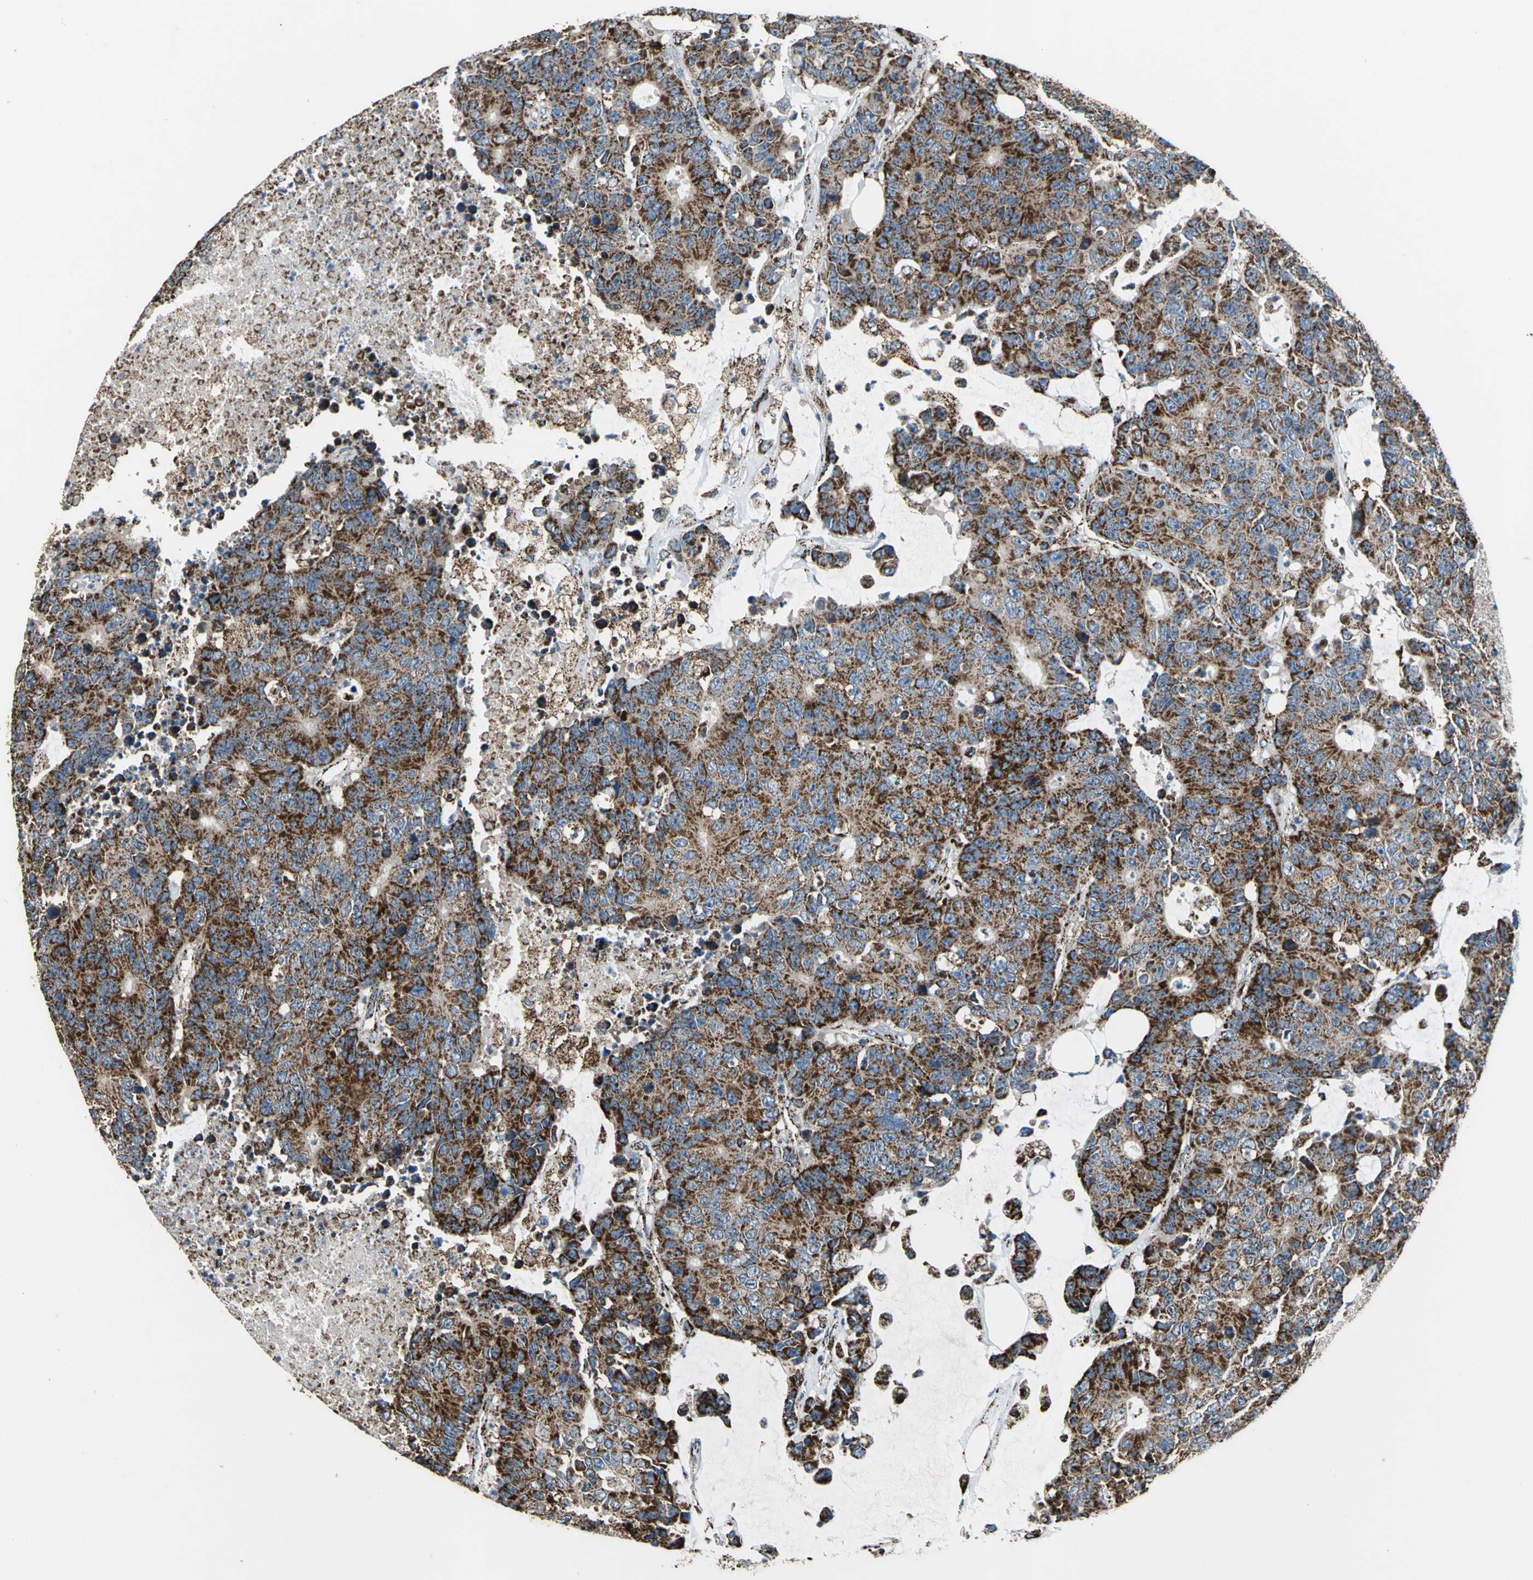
{"staining": {"intensity": "strong", "quantity": ">75%", "location": "cytoplasmic/membranous"}, "tissue": "colorectal cancer", "cell_type": "Tumor cells", "image_type": "cancer", "snomed": [{"axis": "morphology", "description": "Adenocarcinoma, NOS"}, {"axis": "topography", "description": "Colon"}], "caption": "This image displays immunohistochemistry (IHC) staining of human adenocarcinoma (colorectal), with high strong cytoplasmic/membranous positivity in about >75% of tumor cells.", "gene": "ECH1", "patient": {"sex": "female", "age": 86}}